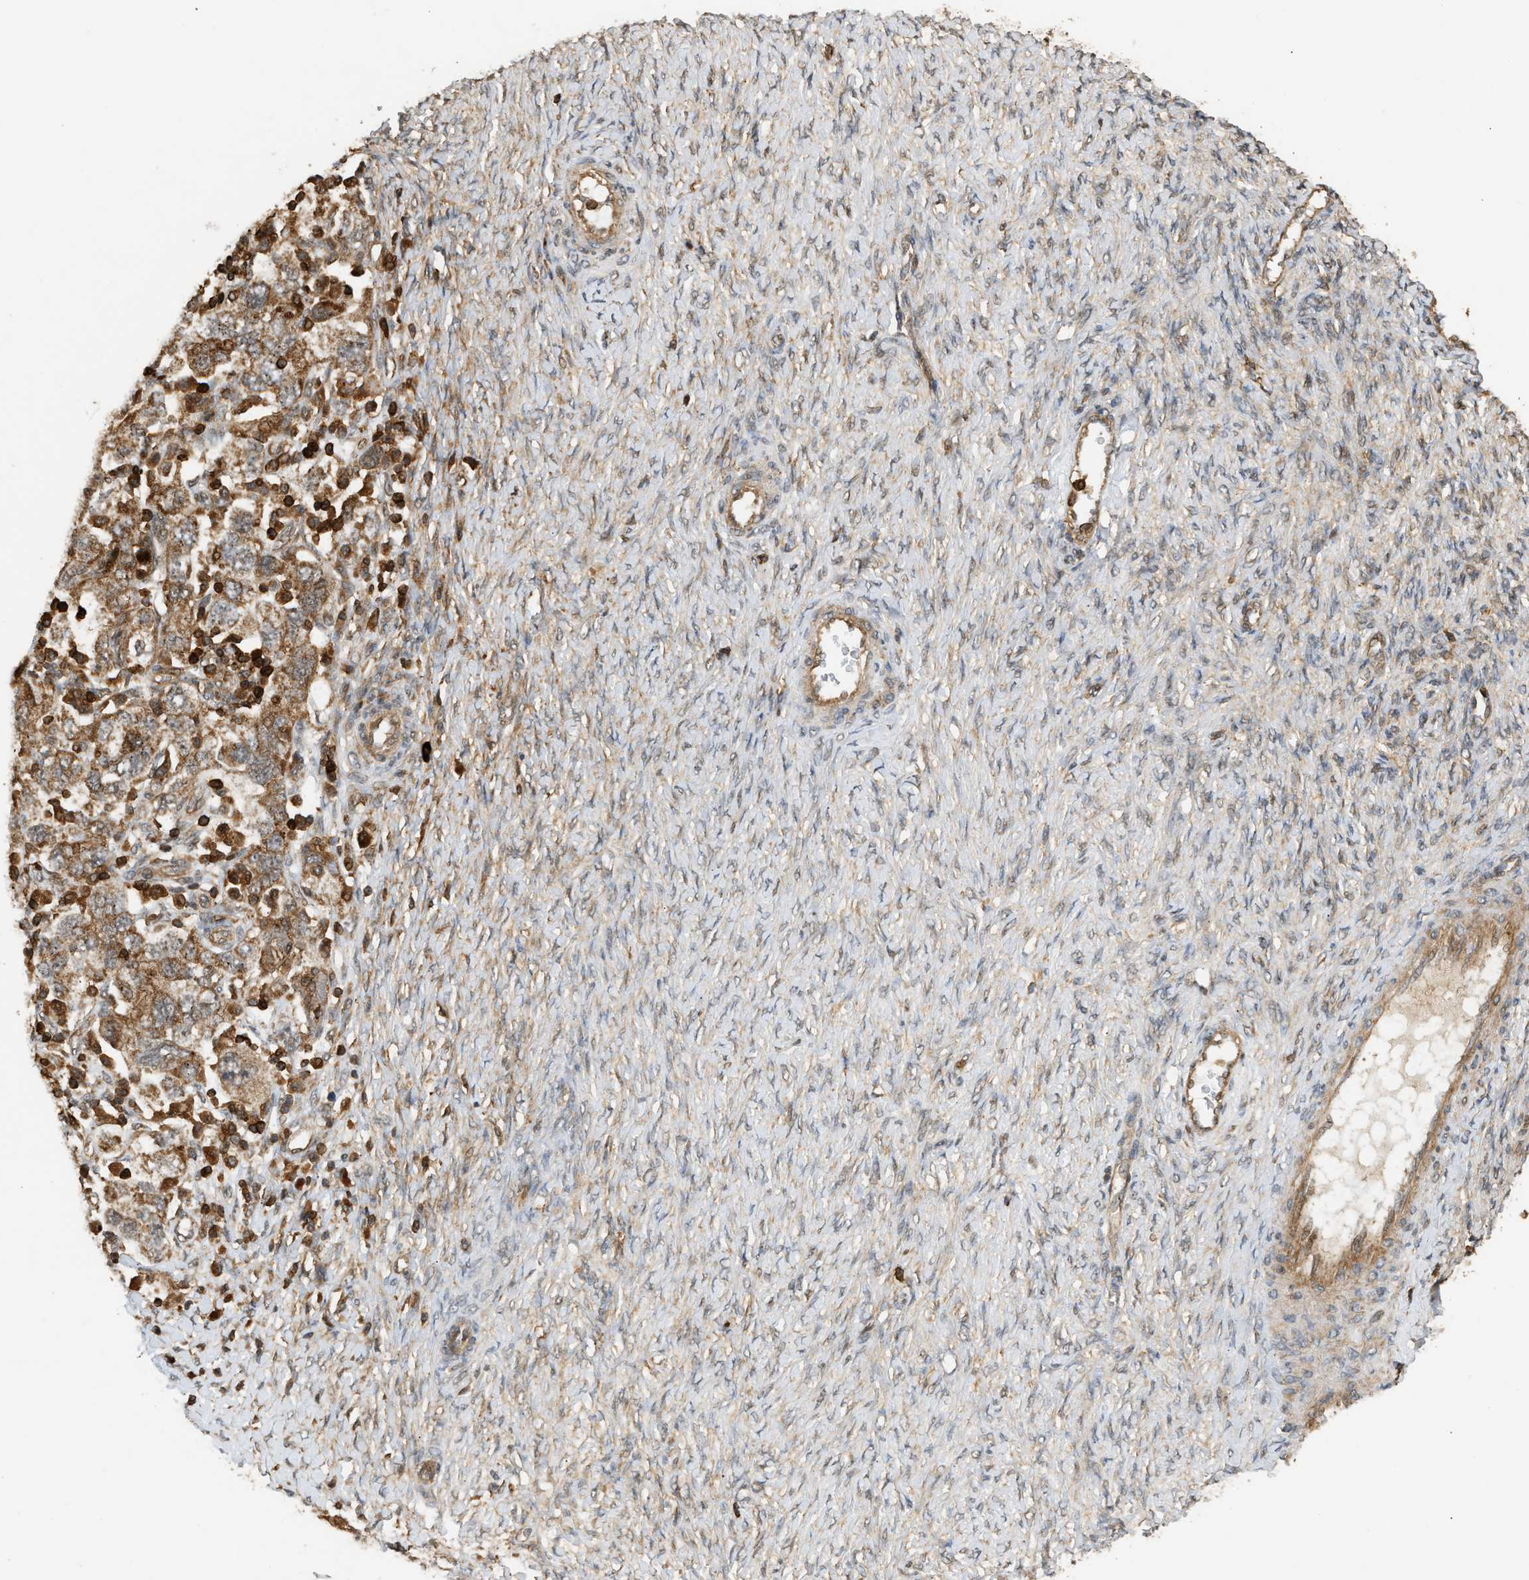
{"staining": {"intensity": "moderate", "quantity": ">75%", "location": "cytoplasmic/membranous"}, "tissue": "ovarian cancer", "cell_type": "Tumor cells", "image_type": "cancer", "snomed": [{"axis": "morphology", "description": "Carcinoma, NOS"}, {"axis": "morphology", "description": "Cystadenocarcinoma, serous, NOS"}, {"axis": "topography", "description": "Ovary"}], "caption": "The histopathology image exhibits a brown stain indicating the presence of a protein in the cytoplasmic/membranous of tumor cells in ovarian cancer (carcinoma).", "gene": "GOPC", "patient": {"sex": "female", "age": 69}}